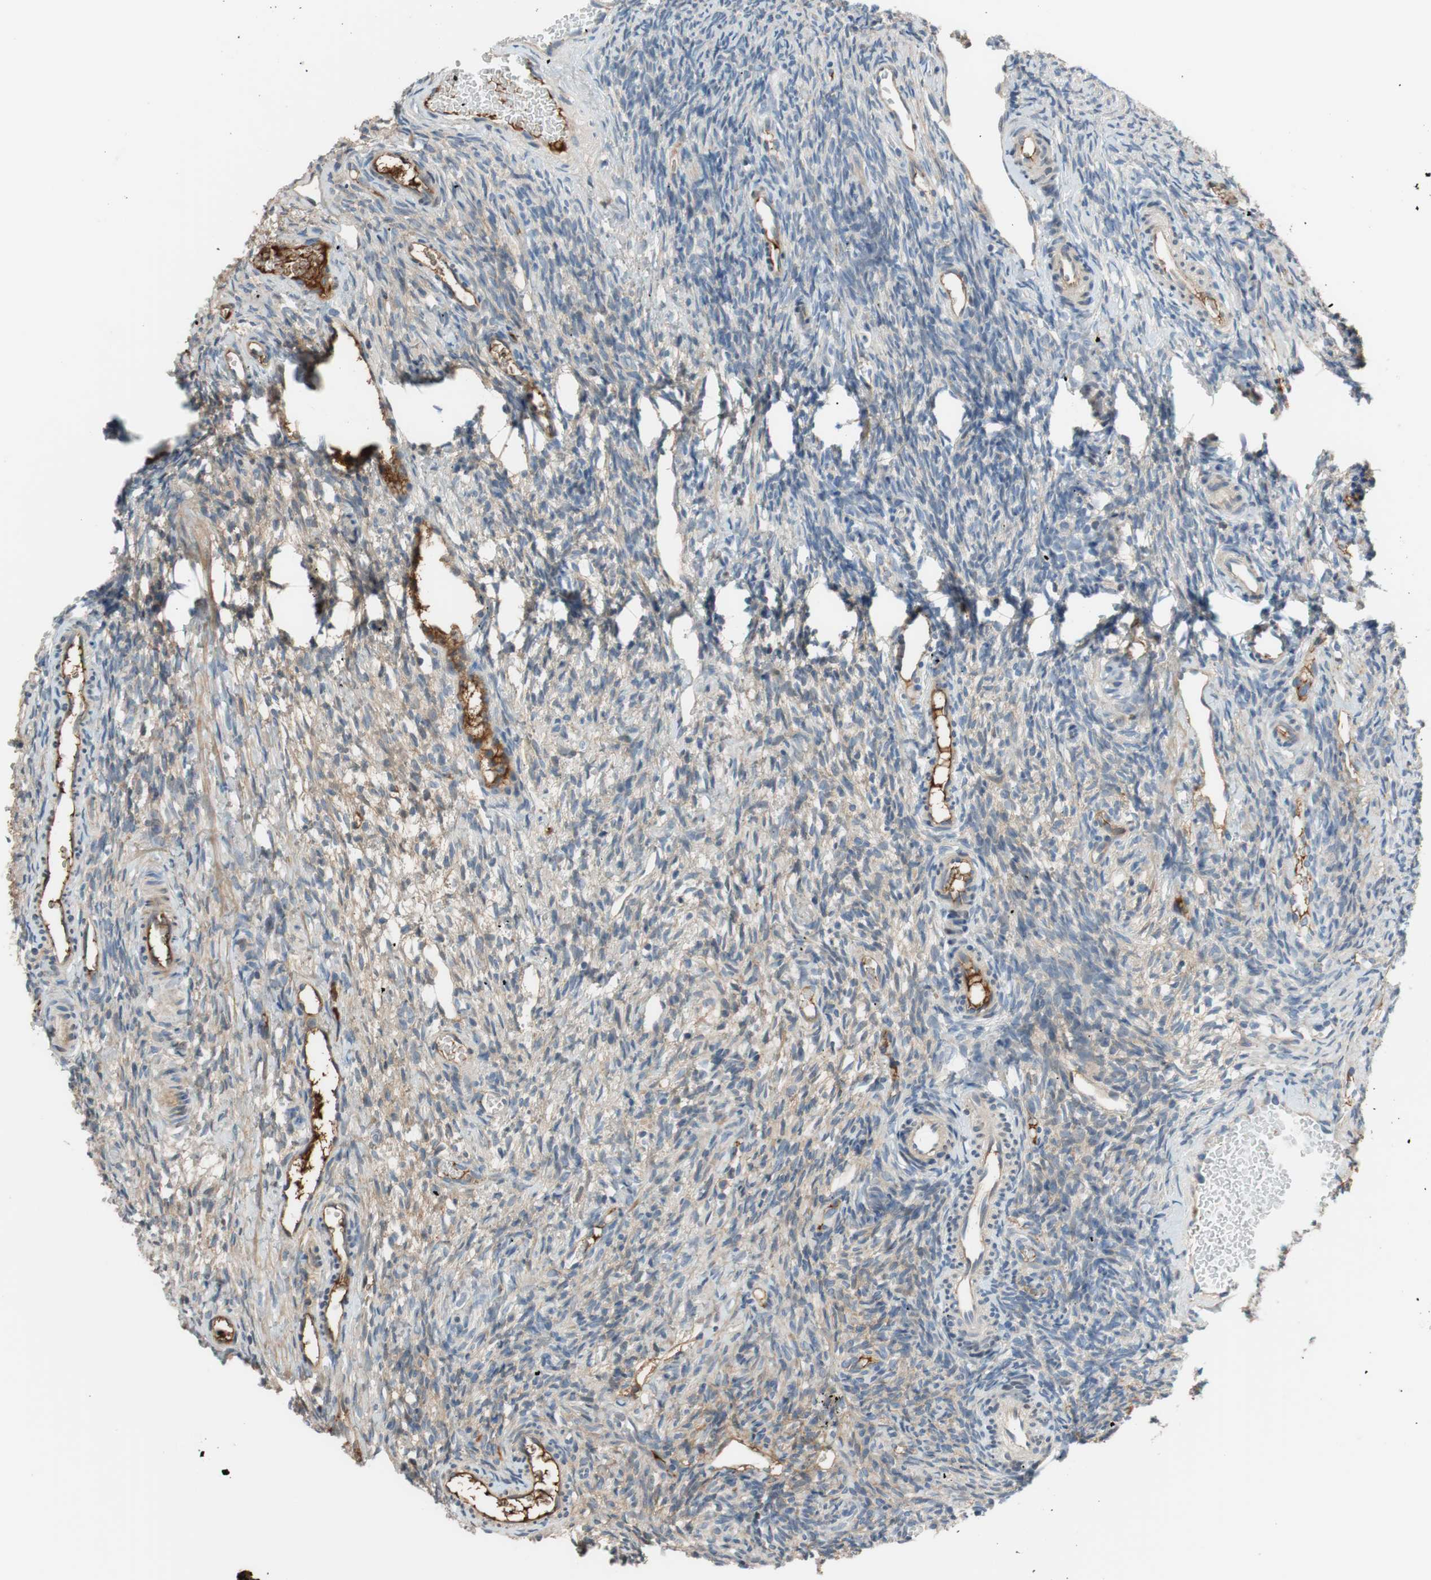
{"staining": {"intensity": "negative", "quantity": "none", "location": "none"}, "tissue": "ovary", "cell_type": "Ovarian stroma cells", "image_type": "normal", "snomed": [{"axis": "morphology", "description": "Normal tissue, NOS"}, {"axis": "topography", "description": "Ovary"}], "caption": "Immunohistochemistry (IHC) of unremarkable ovary demonstrates no positivity in ovarian stroma cells. (DAB (3,3'-diaminobenzidine) immunohistochemistry, high magnification).", "gene": "C4A", "patient": {"sex": "female", "age": 35}}